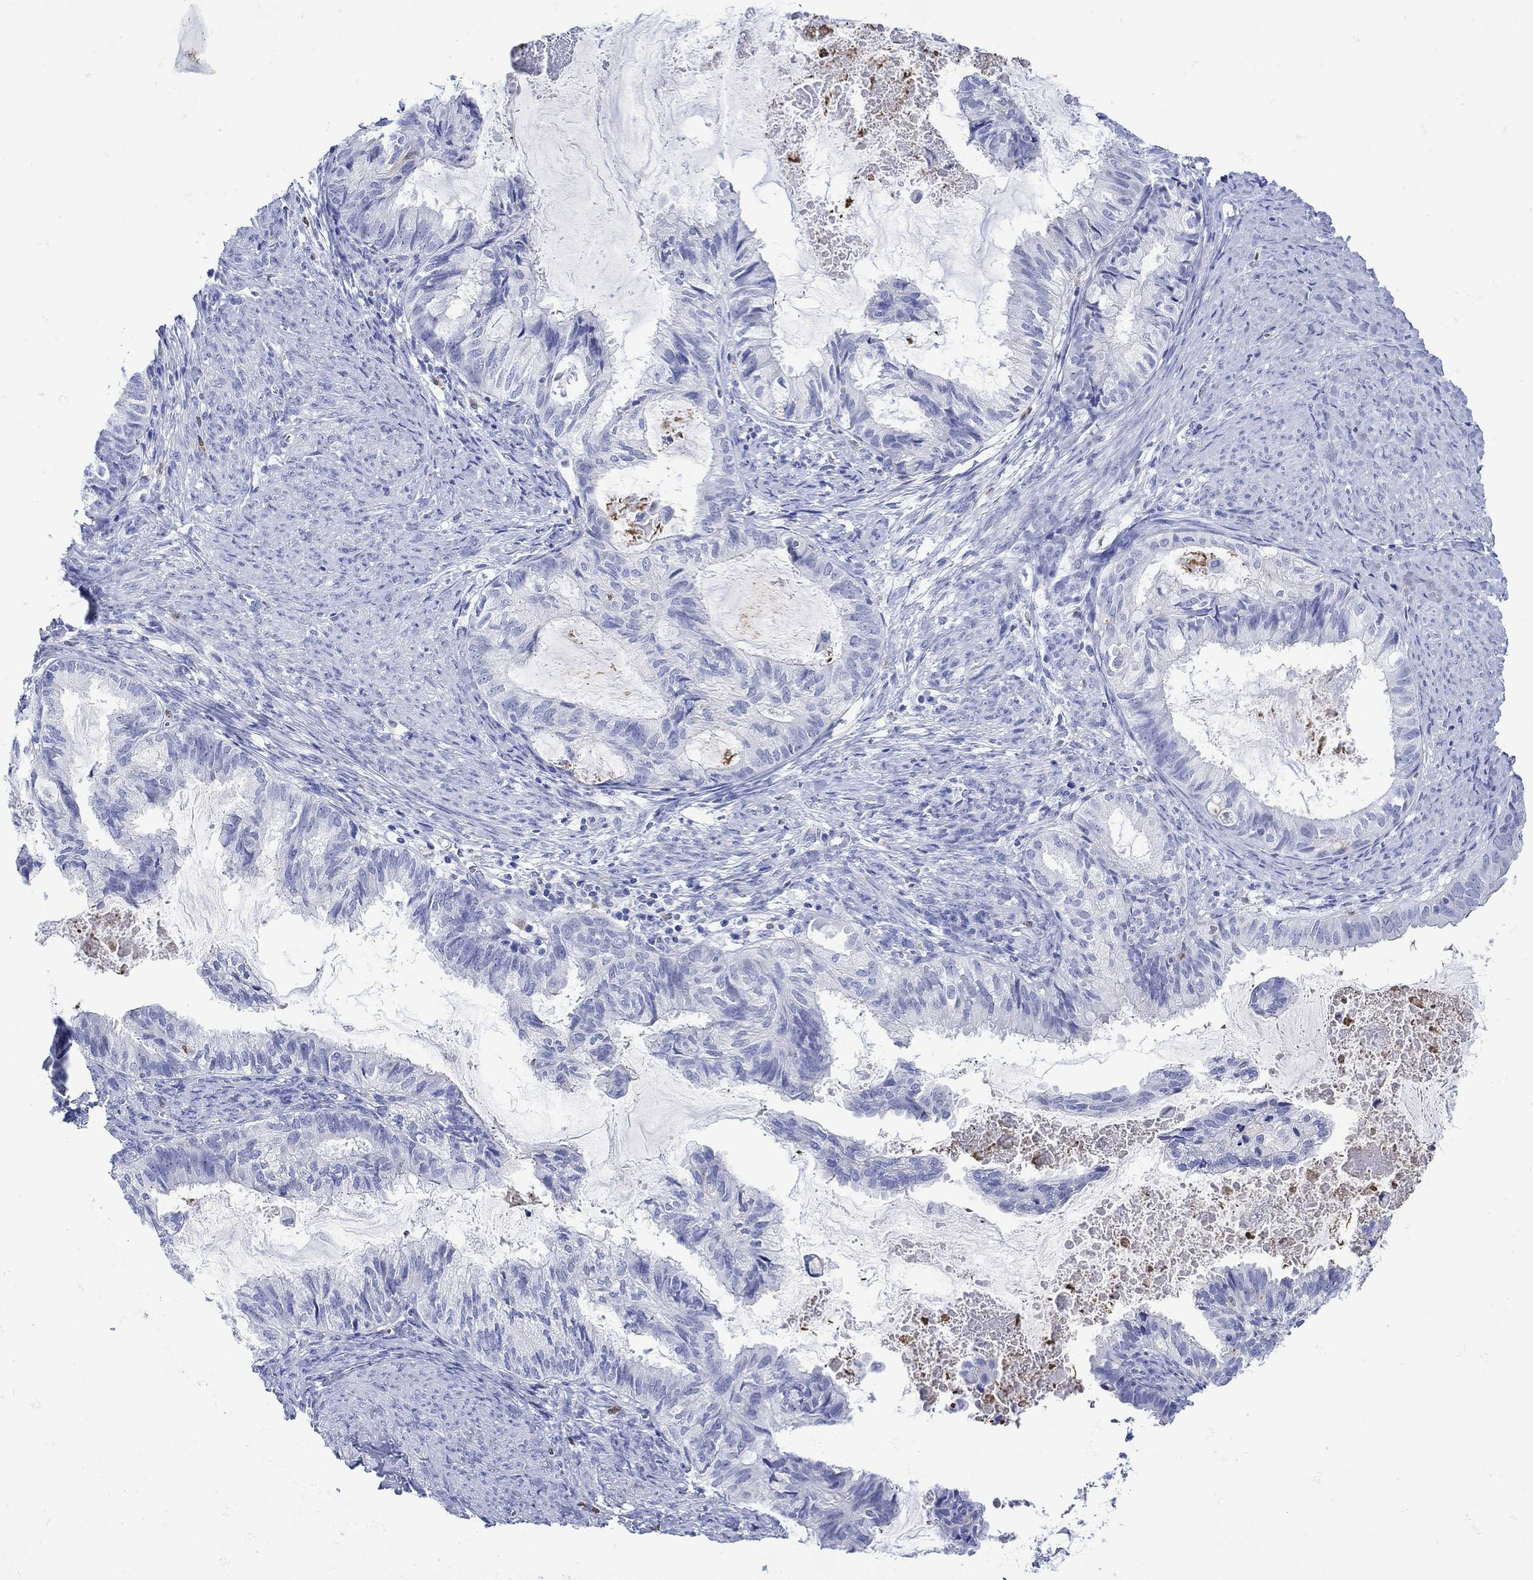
{"staining": {"intensity": "negative", "quantity": "none", "location": "none"}, "tissue": "endometrial cancer", "cell_type": "Tumor cells", "image_type": "cancer", "snomed": [{"axis": "morphology", "description": "Adenocarcinoma, NOS"}, {"axis": "topography", "description": "Endometrium"}], "caption": "The photomicrograph reveals no staining of tumor cells in endometrial cancer (adenocarcinoma).", "gene": "LINGO3", "patient": {"sex": "female", "age": 86}}